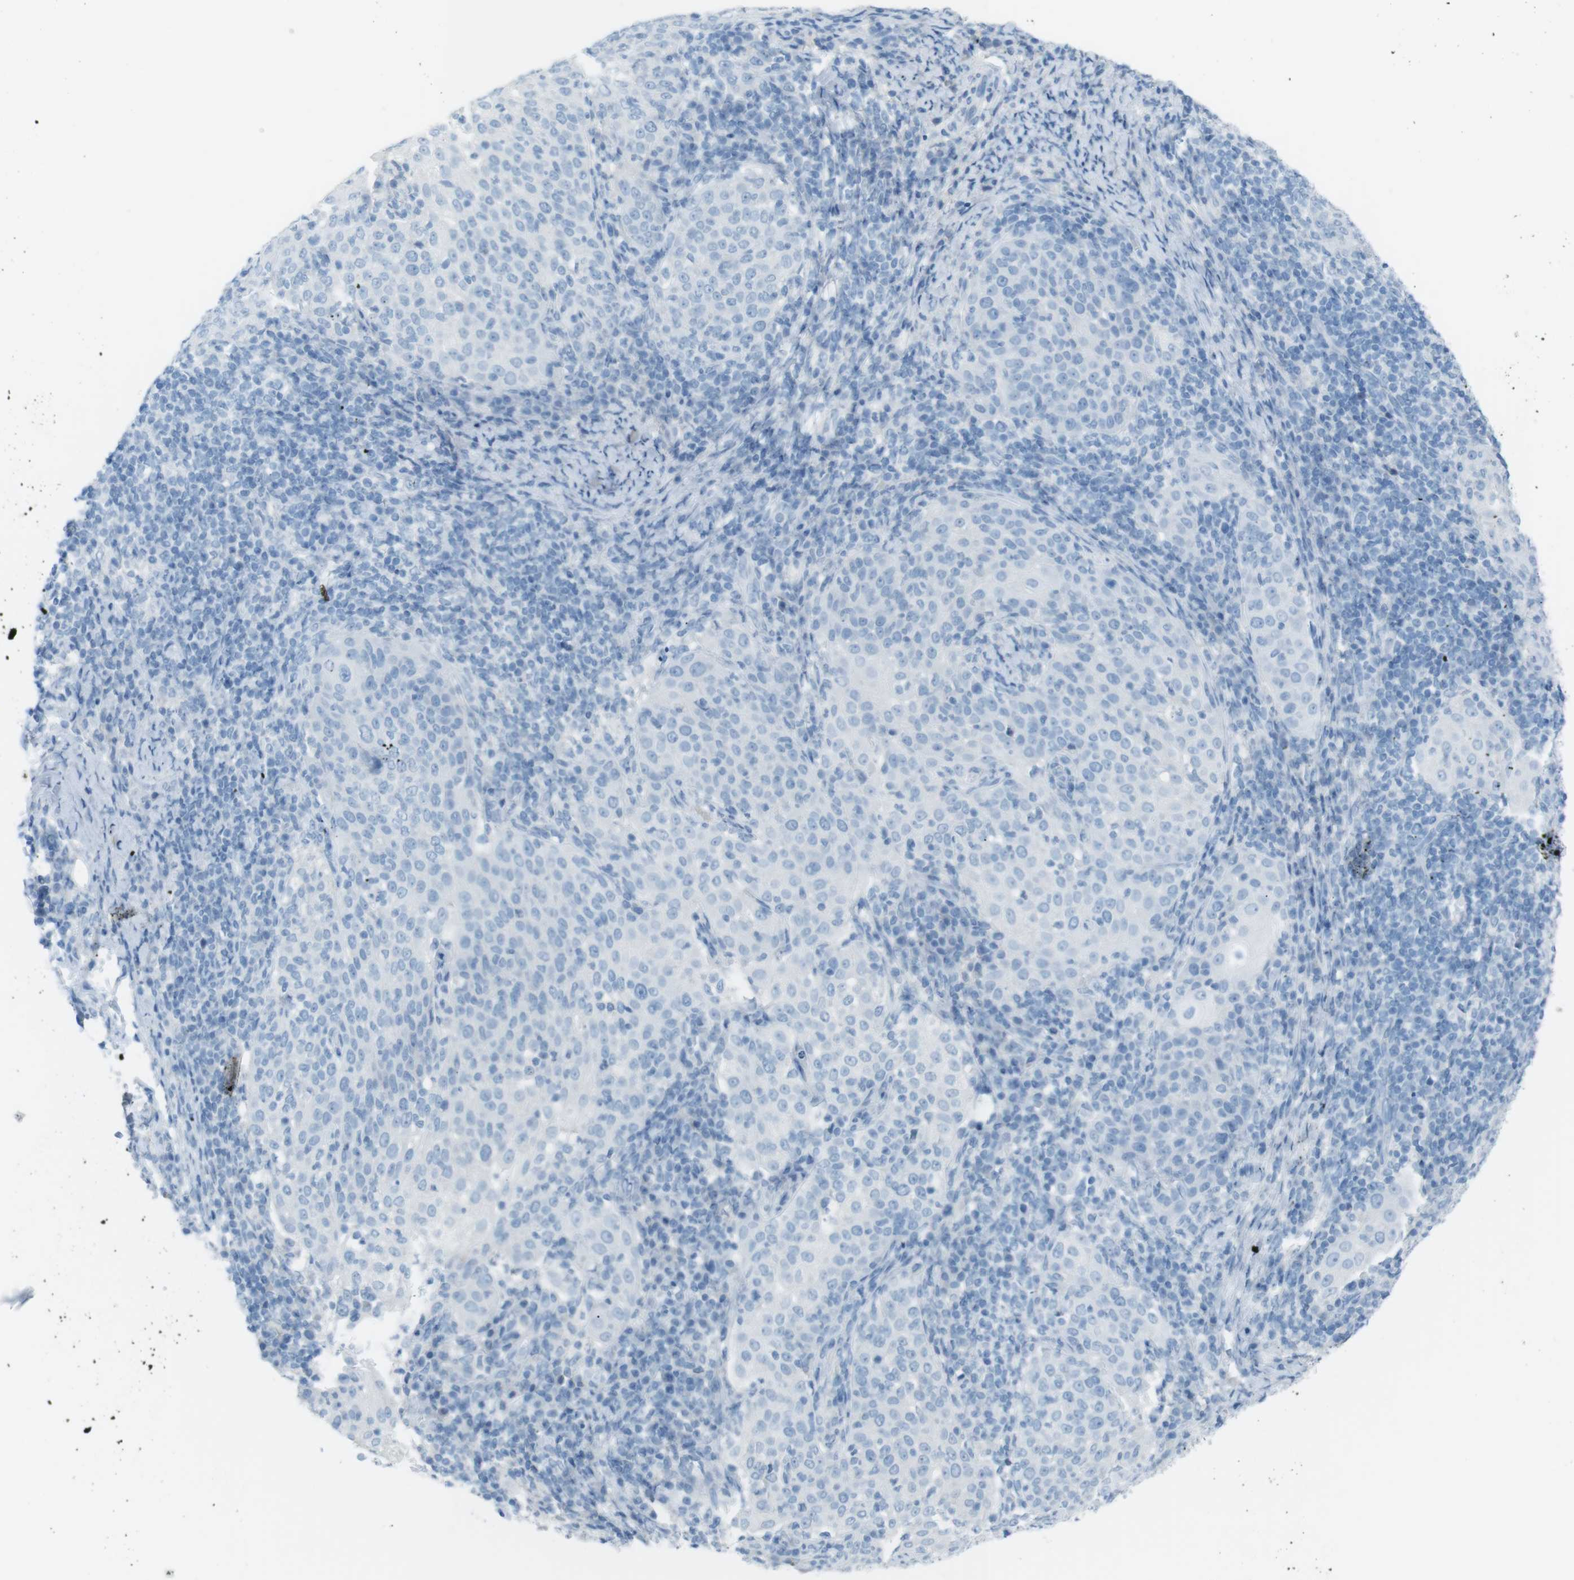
{"staining": {"intensity": "negative", "quantity": "none", "location": "none"}, "tissue": "cervical cancer", "cell_type": "Tumor cells", "image_type": "cancer", "snomed": [{"axis": "morphology", "description": "Squamous cell carcinoma, NOS"}, {"axis": "topography", "description": "Cervix"}], "caption": "The image exhibits no staining of tumor cells in cervical cancer. (DAB (3,3'-diaminobenzidine) IHC visualized using brightfield microscopy, high magnification).", "gene": "AZGP1", "patient": {"sex": "female", "age": 51}}